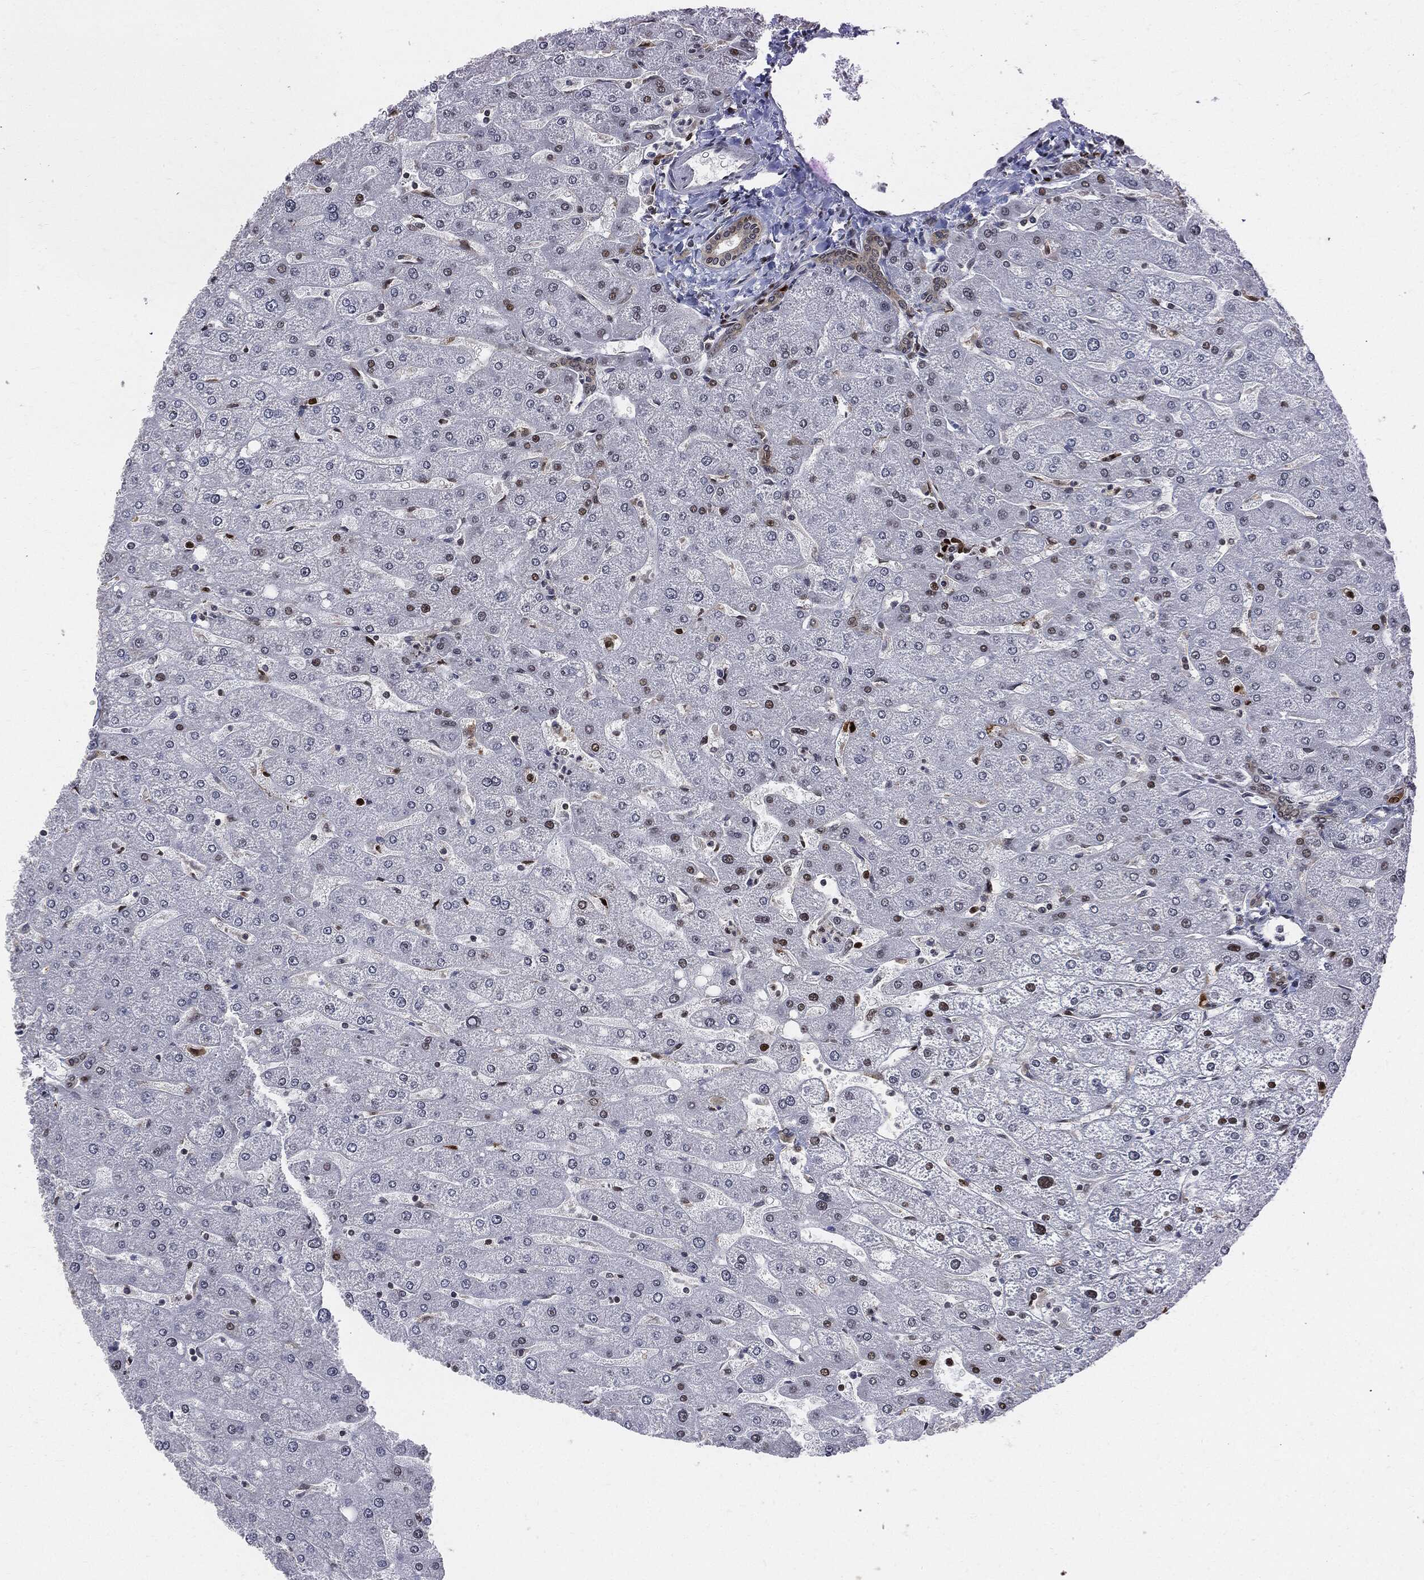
{"staining": {"intensity": "weak", "quantity": ">75%", "location": "cytoplasmic/membranous"}, "tissue": "liver", "cell_type": "Cholangiocytes", "image_type": "normal", "snomed": [{"axis": "morphology", "description": "Normal tissue, NOS"}, {"axis": "topography", "description": "Liver"}], "caption": "Immunohistochemistry (IHC) histopathology image of normal liver stained for a protein (brown), which displays low levels of weak cytoplasmic/membranous positivity in about >75% of cholangiocytes.", "gene": "PCNA", "patient": {"sex": "male", "age": 67}}